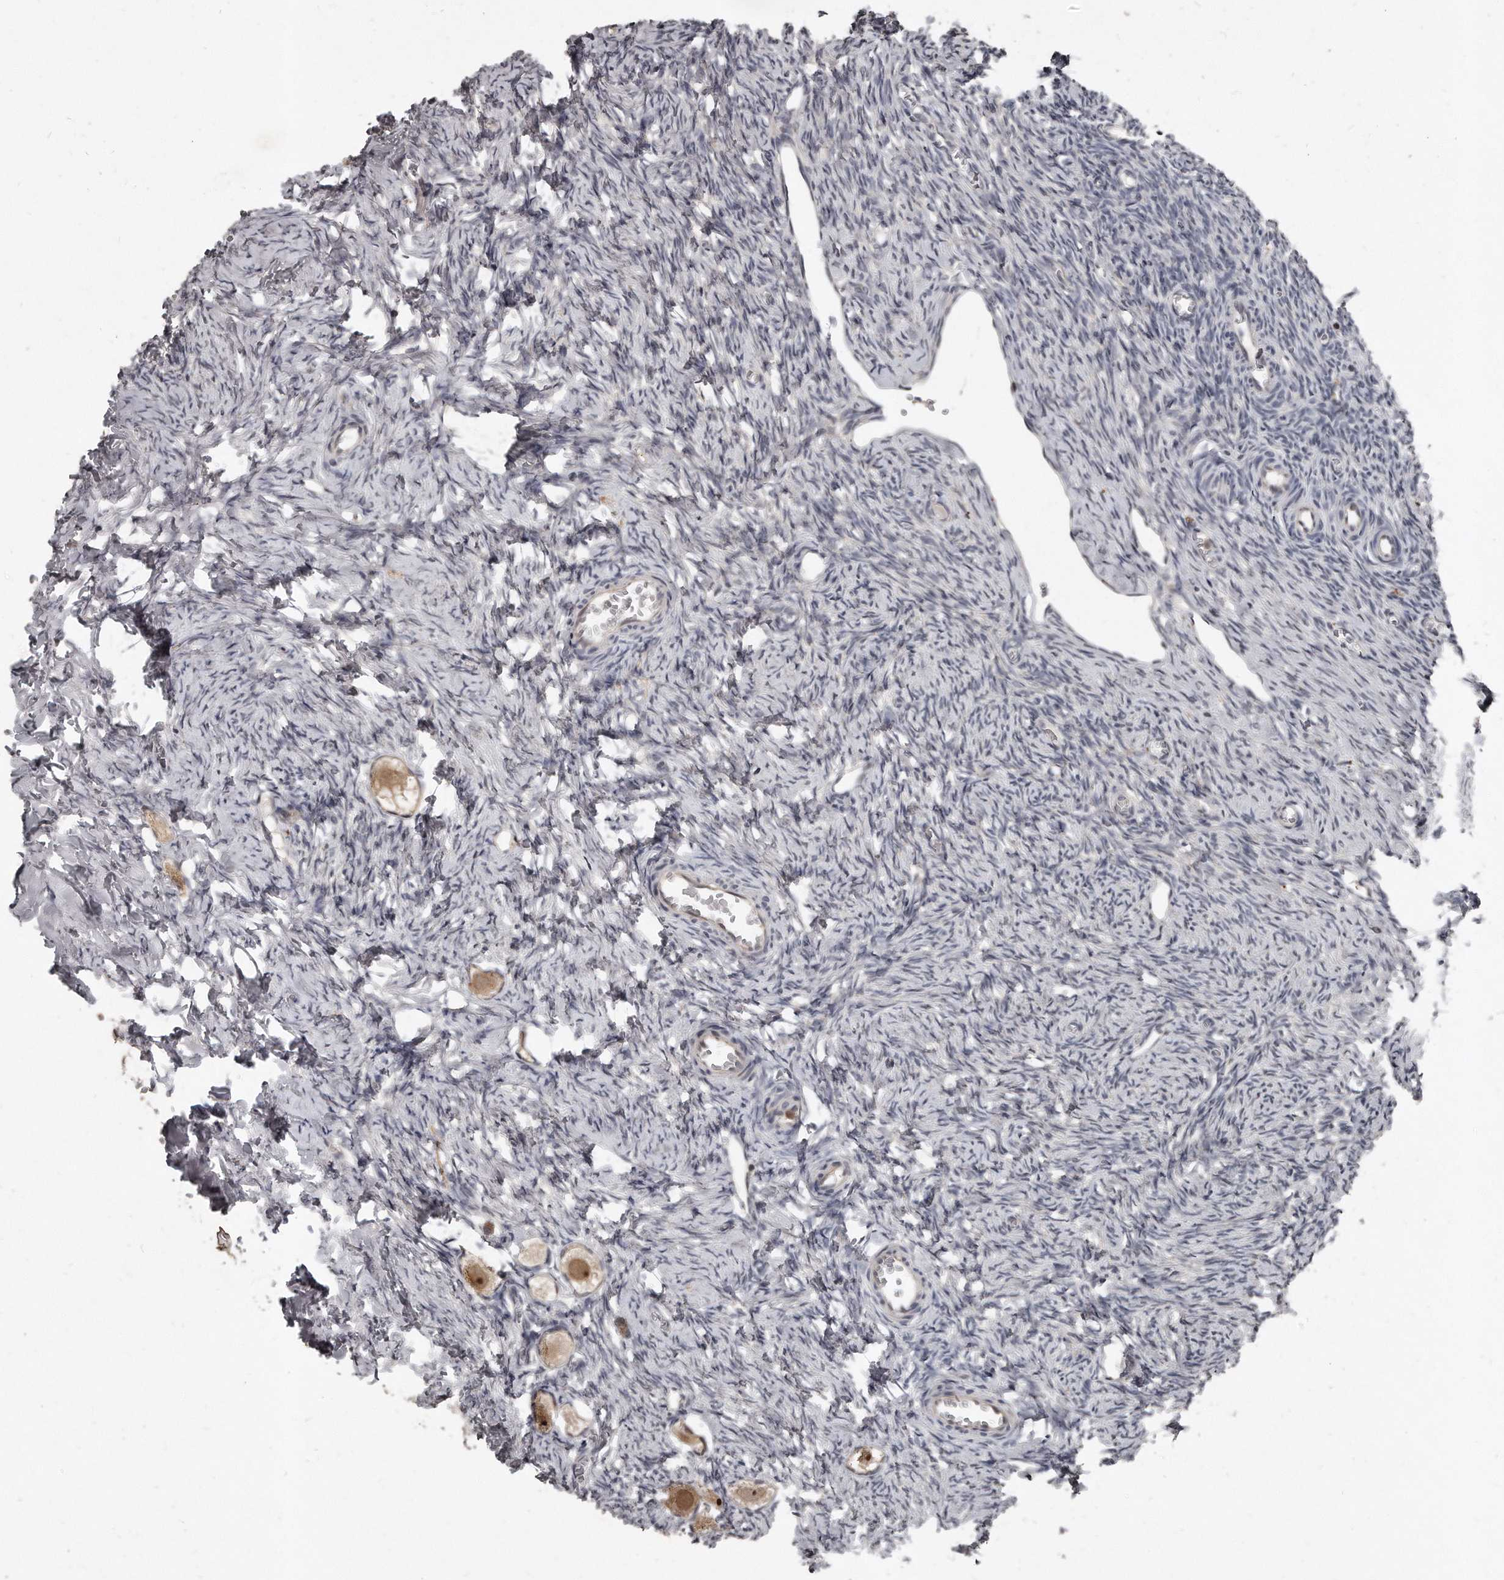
{"staining": {"intensity": "weak", "quantity": ">75%", "location": "cytoplasmic/membranous,nuclear"}, "tissue": "ovary", "cell_type": "Follicle cells", "image_type": "normal", "snomed": [{"axis": "morphology", "description": "Normal tissue, NOS"}, {"axis": "topography", "description": "Ovary"}], "caption": "Normal ovary shows weak cytoplasmic/membranous,nuclear expression in about >75% of follicle cells.", "gene": "GCH1", "patient": {"sex": "female", "age": 27}}